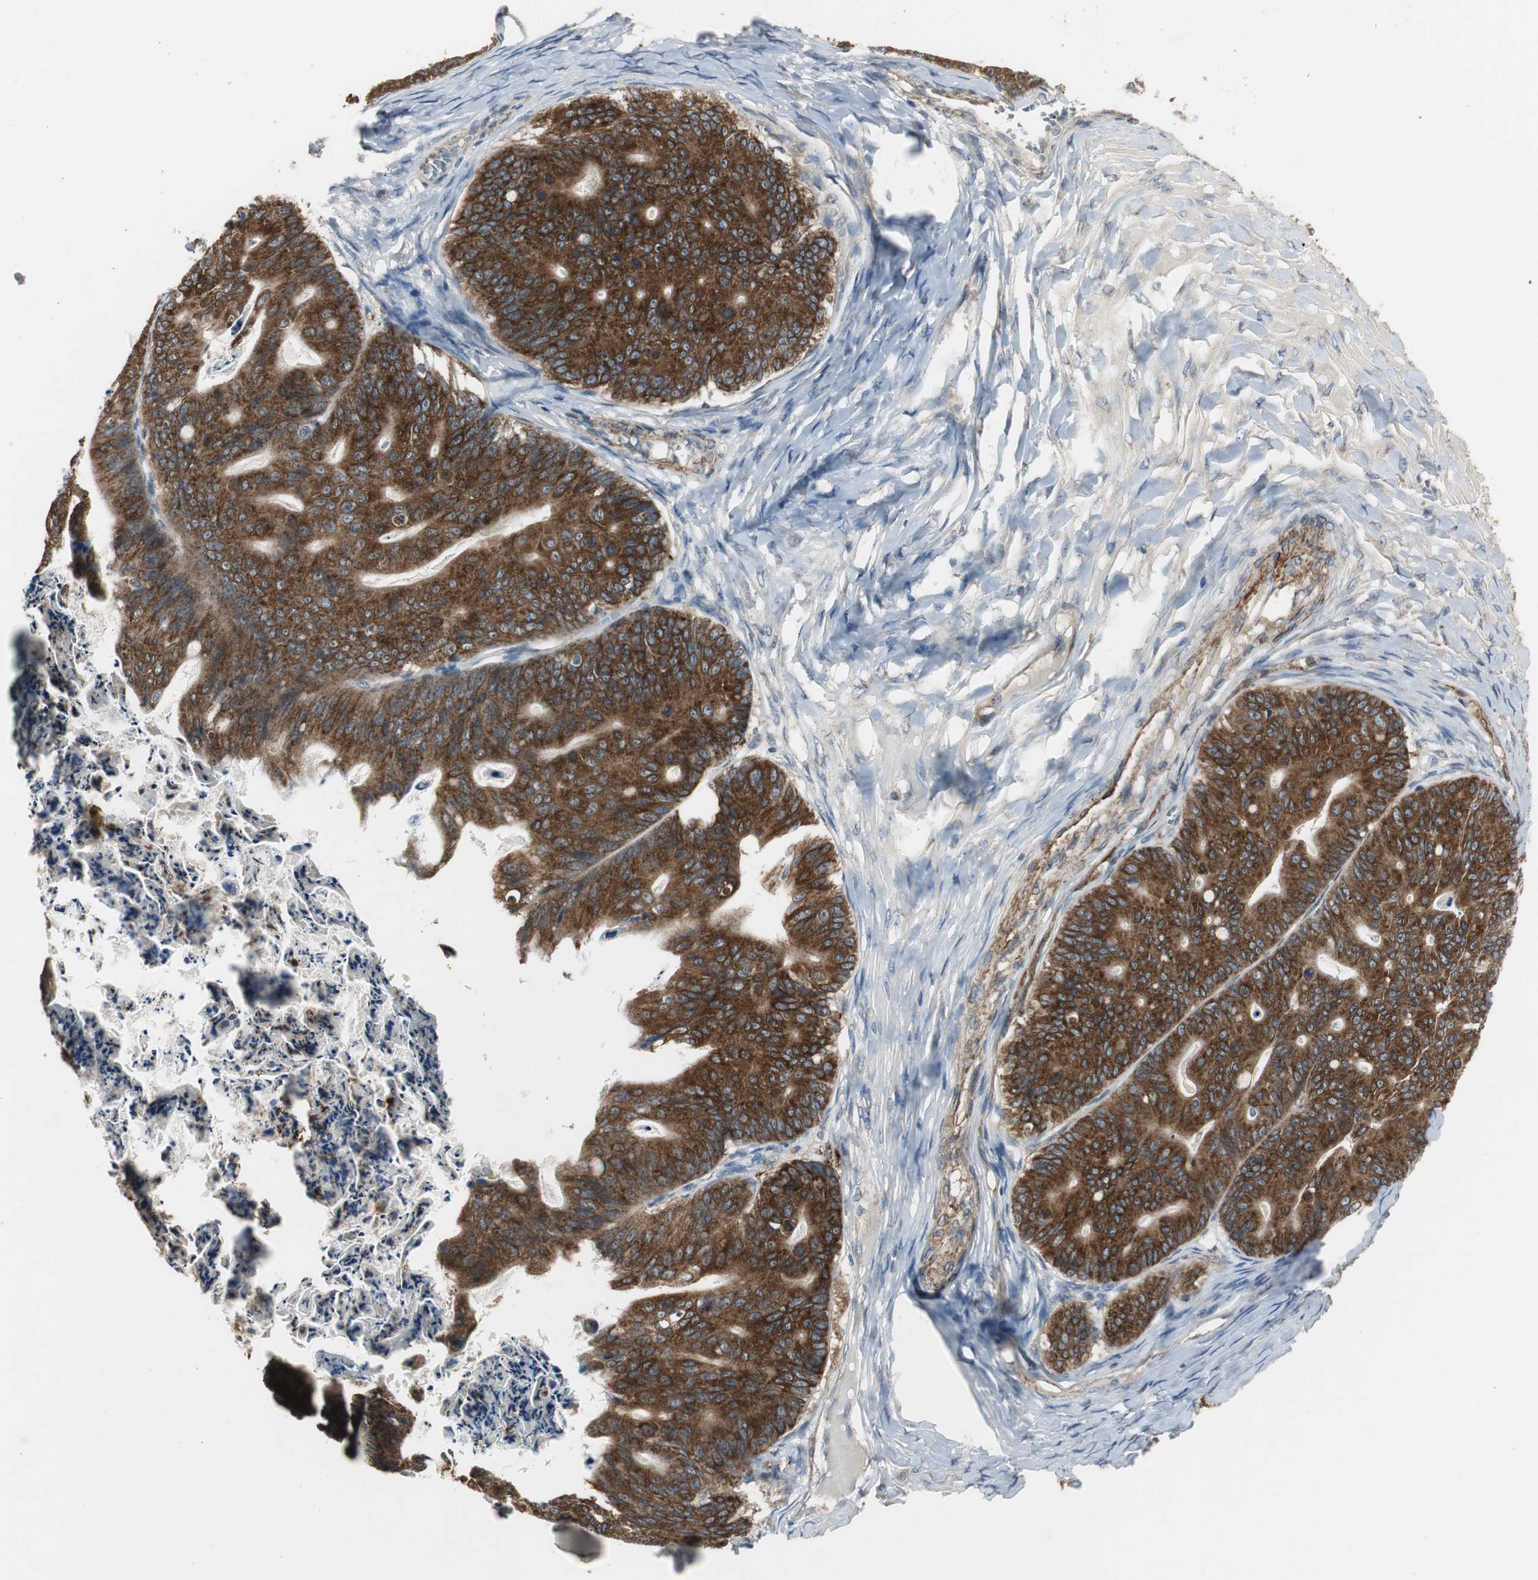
{"staining": {"intensity": "strong", "quantity": ">75%", "location": "cytoplasmic/membranous"}, "tissue": "ovarian cancer", "cell_type": "Tumor cells", "image_type": "cancer", "snomed": [{"axis": "morphology", "description": "Cystadenocarcinoma, mucinous, NOS"}, {"axis": "topography", "description": "Ovary"}], "caption": "Ovarian mucinous cystadenocarcinoma tissue displays strong cytoplasmic/membranous staining in about >75% of tumor cells", "gene": "JTB", "patient": {"sex": "female", "age": 36}}